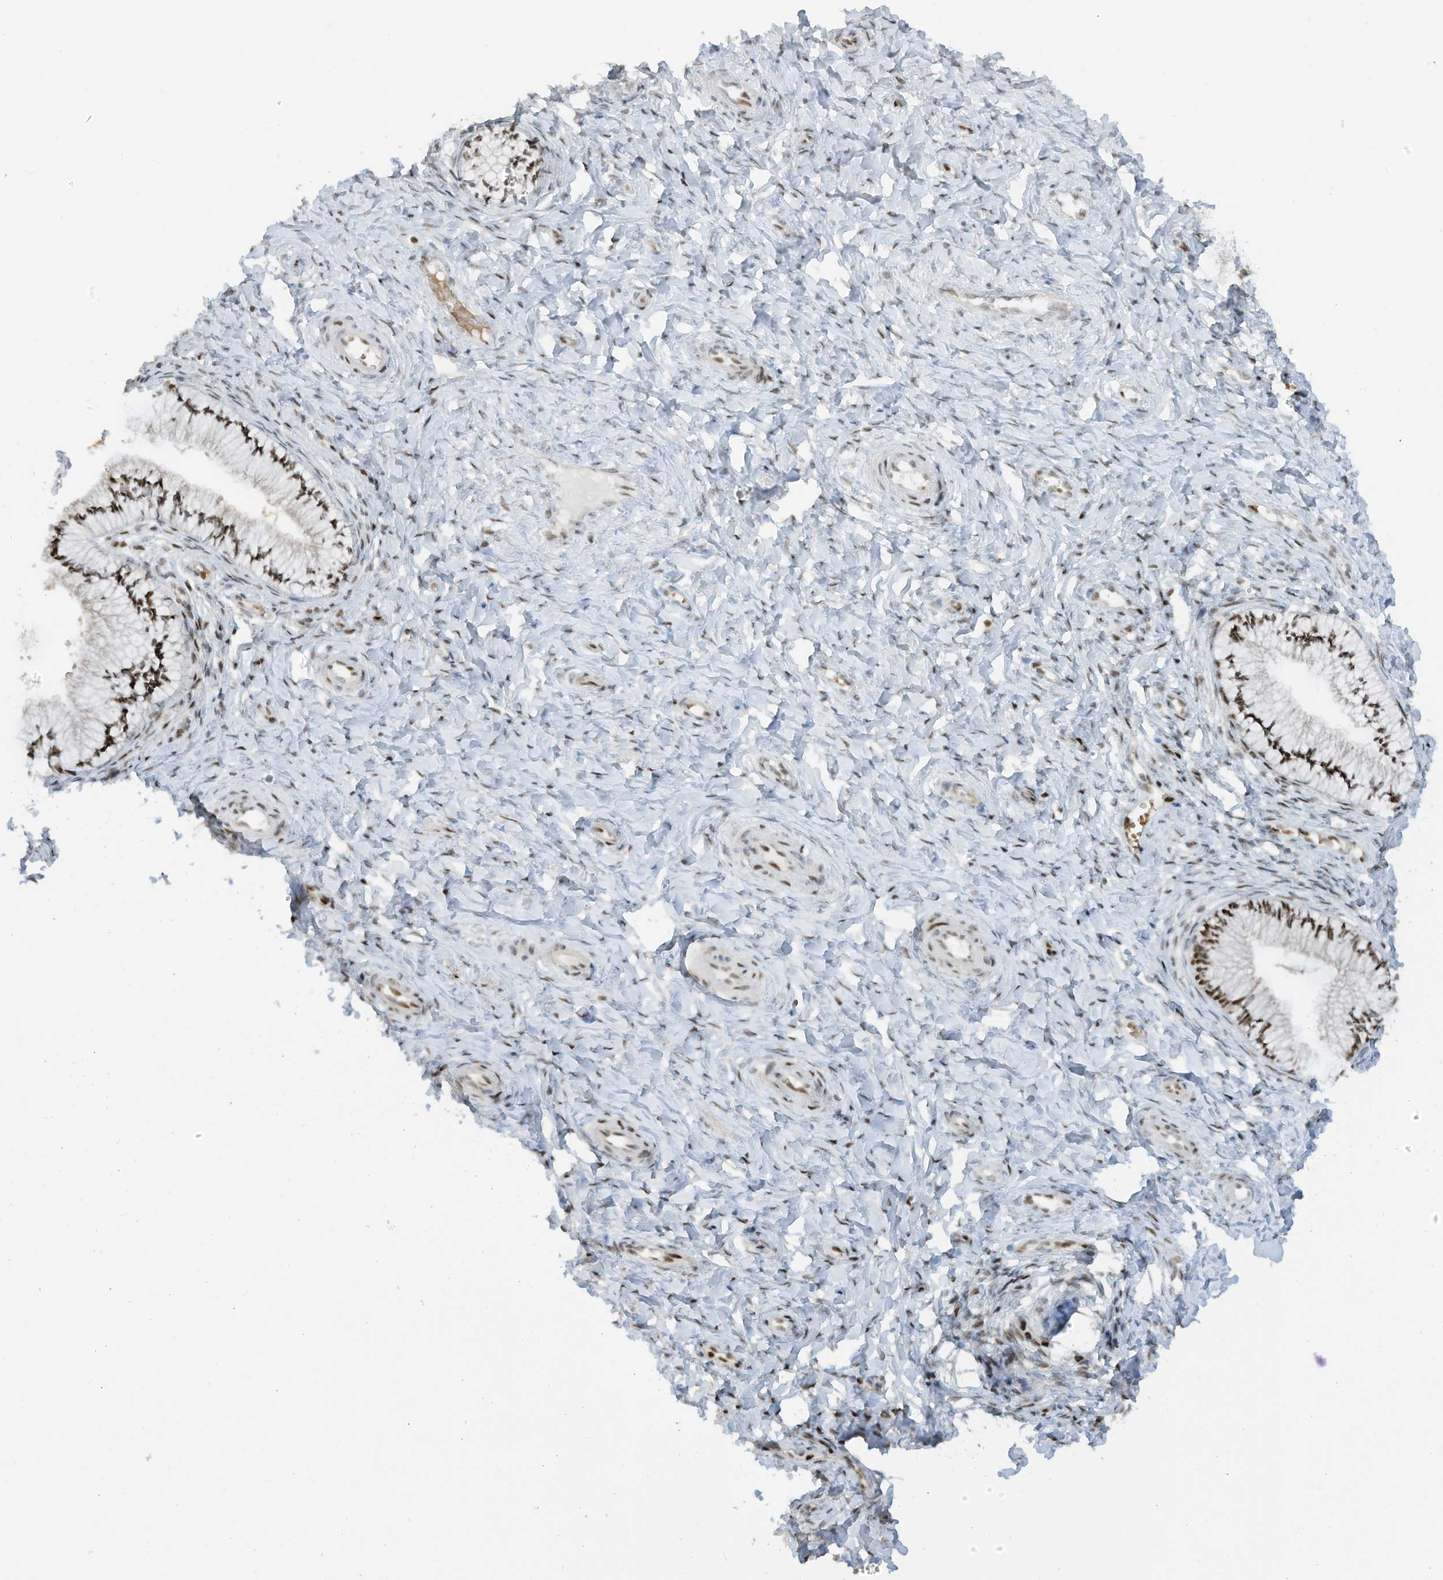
{"staining": {"intensity": "strong", "quantity": ">75%", "location": "nuclear"}, "tissue": "cervix", "cell_type": "Glandular cells", "image_type": "normal", "snomed": [{"axis": "morphology", "description": "Normal tissue, NOS"}, {"axis": "topography", "description": "Cervix"}], "caption": "This is a photomicrograph of IHC staining of benign cervix, which shows strong staining in the nuclear of glandular cells.", "gene": "ZCWPW2", "patient": {"sex": "female", "age": 36}}